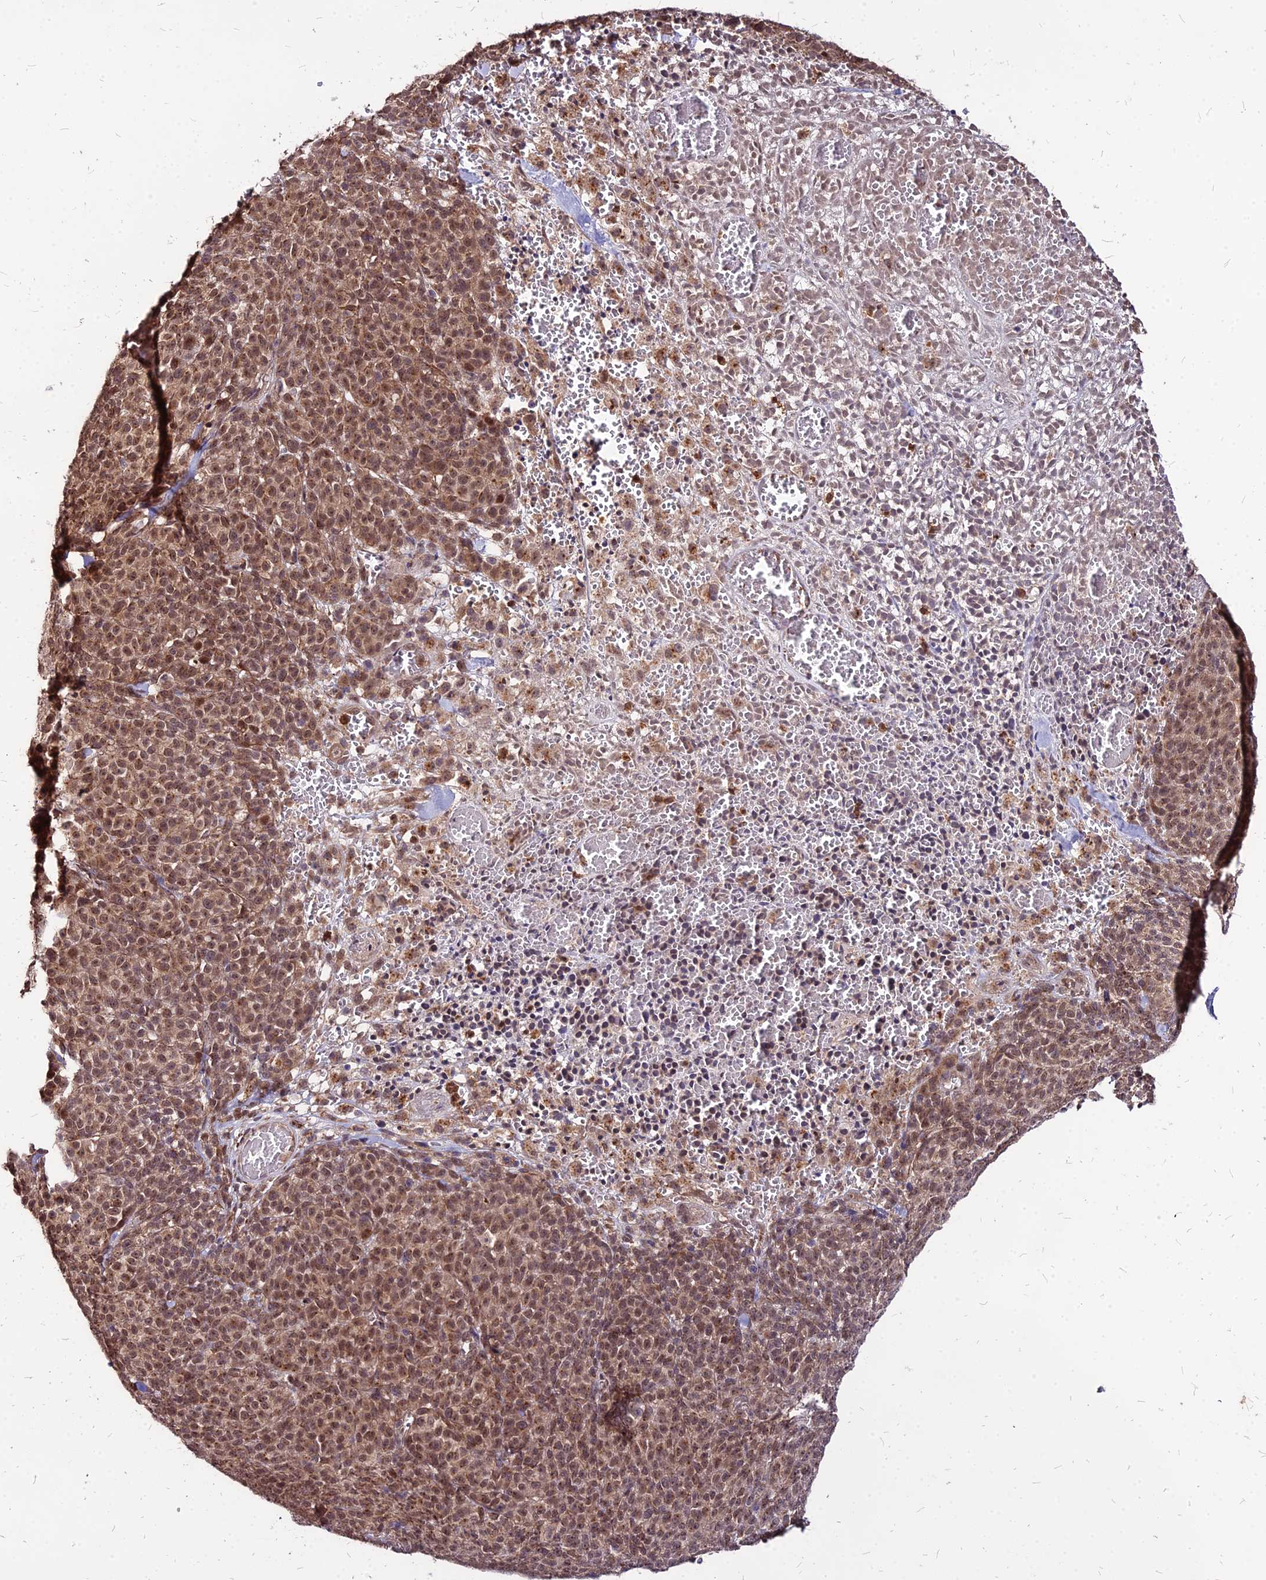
{"staining": {"intensity": "moderate", "quantity": ">75%", "location": "cytoplasmic/membranous,nuclear"}, "tissue": "melanoma", "cell_type": "Tumor cells", "image_type": "cancer", "snomed": [{"axis": "morphology", "description": "Normal tissue, NOS"}, {"axis": "morphology", "description": "Malignant melanoma, NOS"}, {"axis": "topography", "description": "Skin"}], "caption": "The micrograph demonstrates staining of malignant melanoma, revealing moderate cytoplasmic/membranous and nuclear protein positivity (brown color) within tumor cells. (IHC, brightfield microscopy, high magnification).", "gene": "APBA3", "patient": {"sex": "female", "age": 34}}